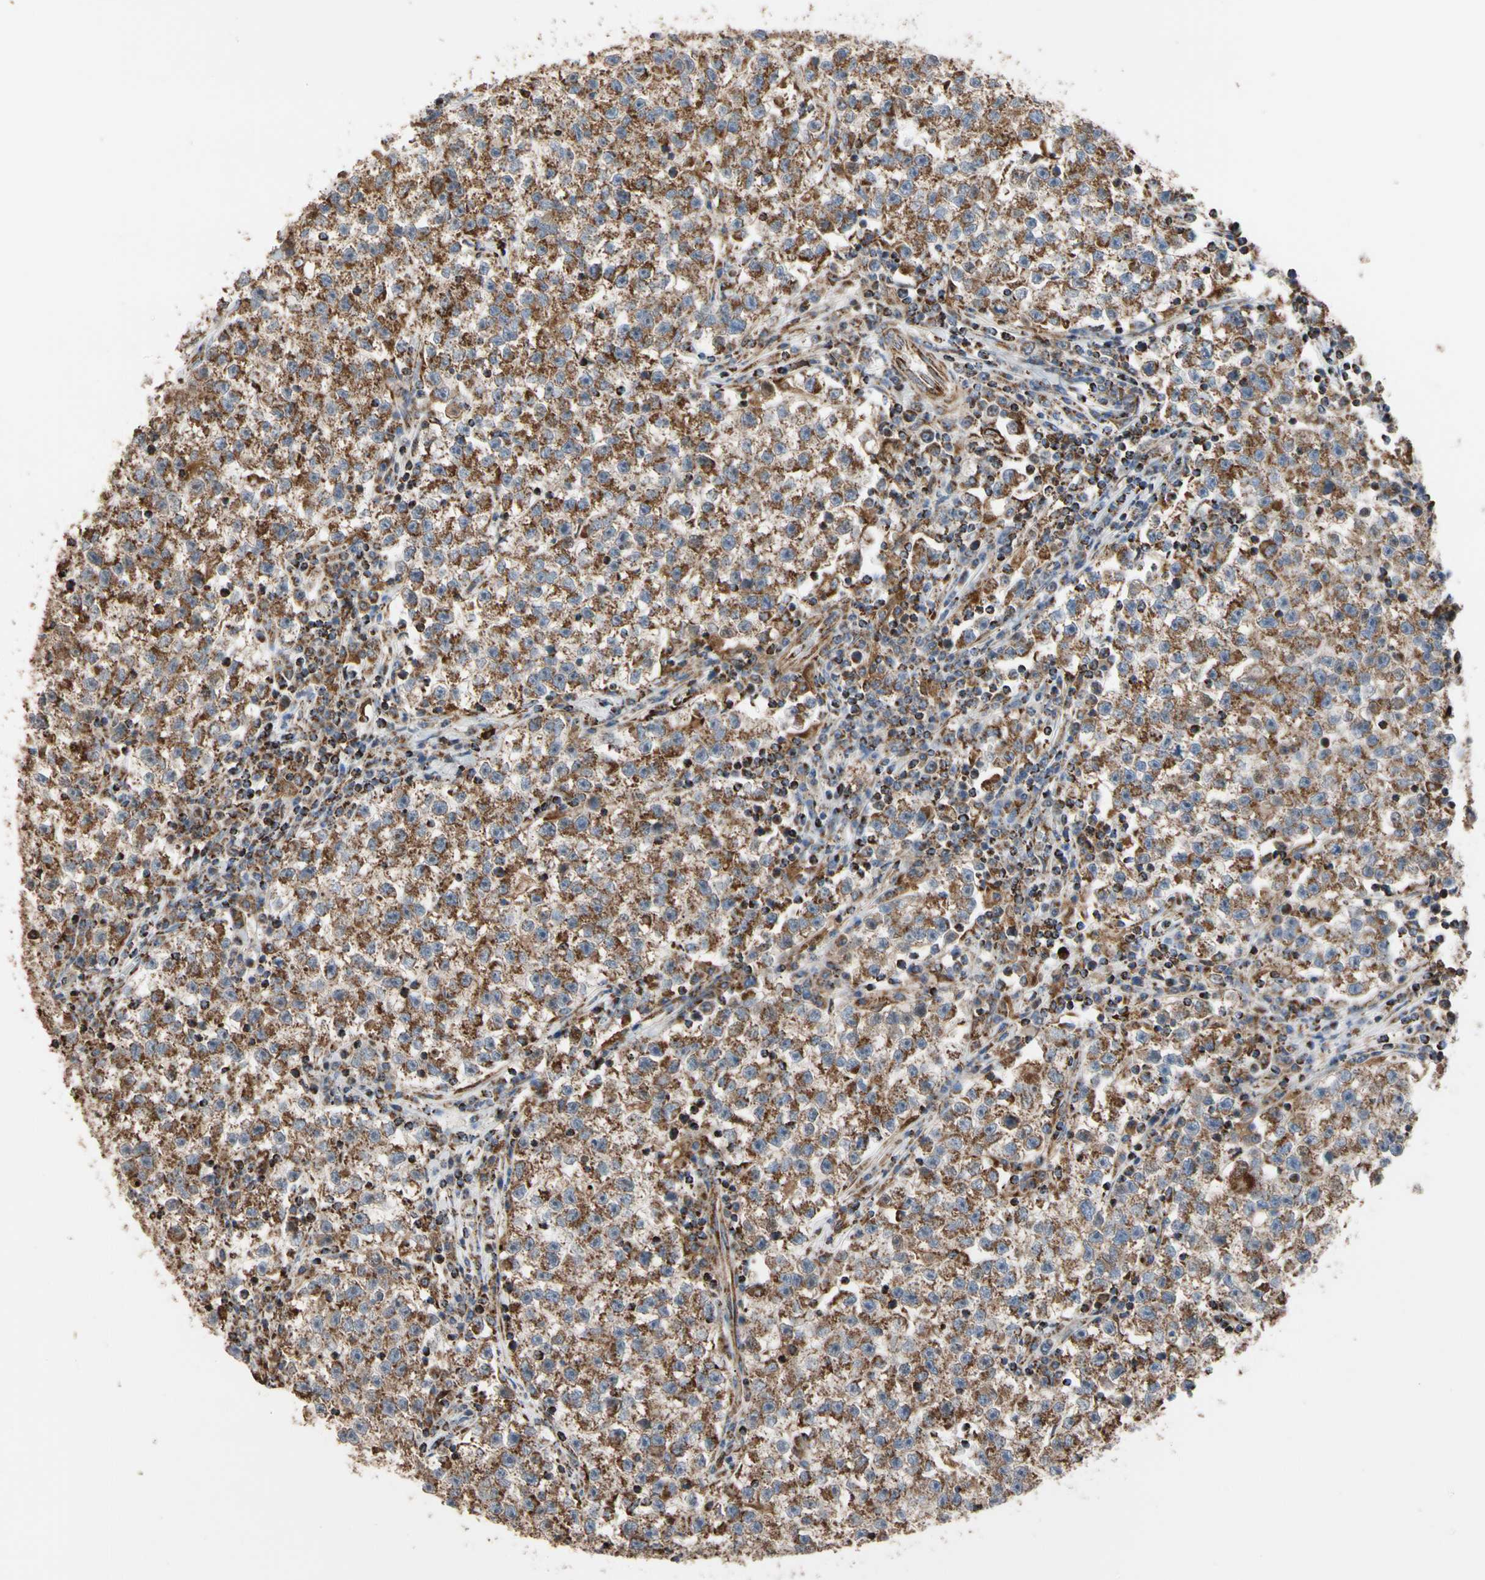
{"staining": {"intensity": "strong", "quantity": ">75%", "location": "cytoplasmic/membranous"}, "tissue": "testis cancer", "cell_type": "Tumor cells", "image_type": "cancer", "snomed": [{"axis": "morphology", "description": "Seminoma, NOS"}, {"axis": "topography", "description": "Testis"}], "caption": "Brown immunohistochemical staining in seminoma (testis) displays strong cytoplasmic/membranous positivity in about >75% of tumor cells.", "gene": "FAM110B", "patient": {"sex": "male", "age": 22}}